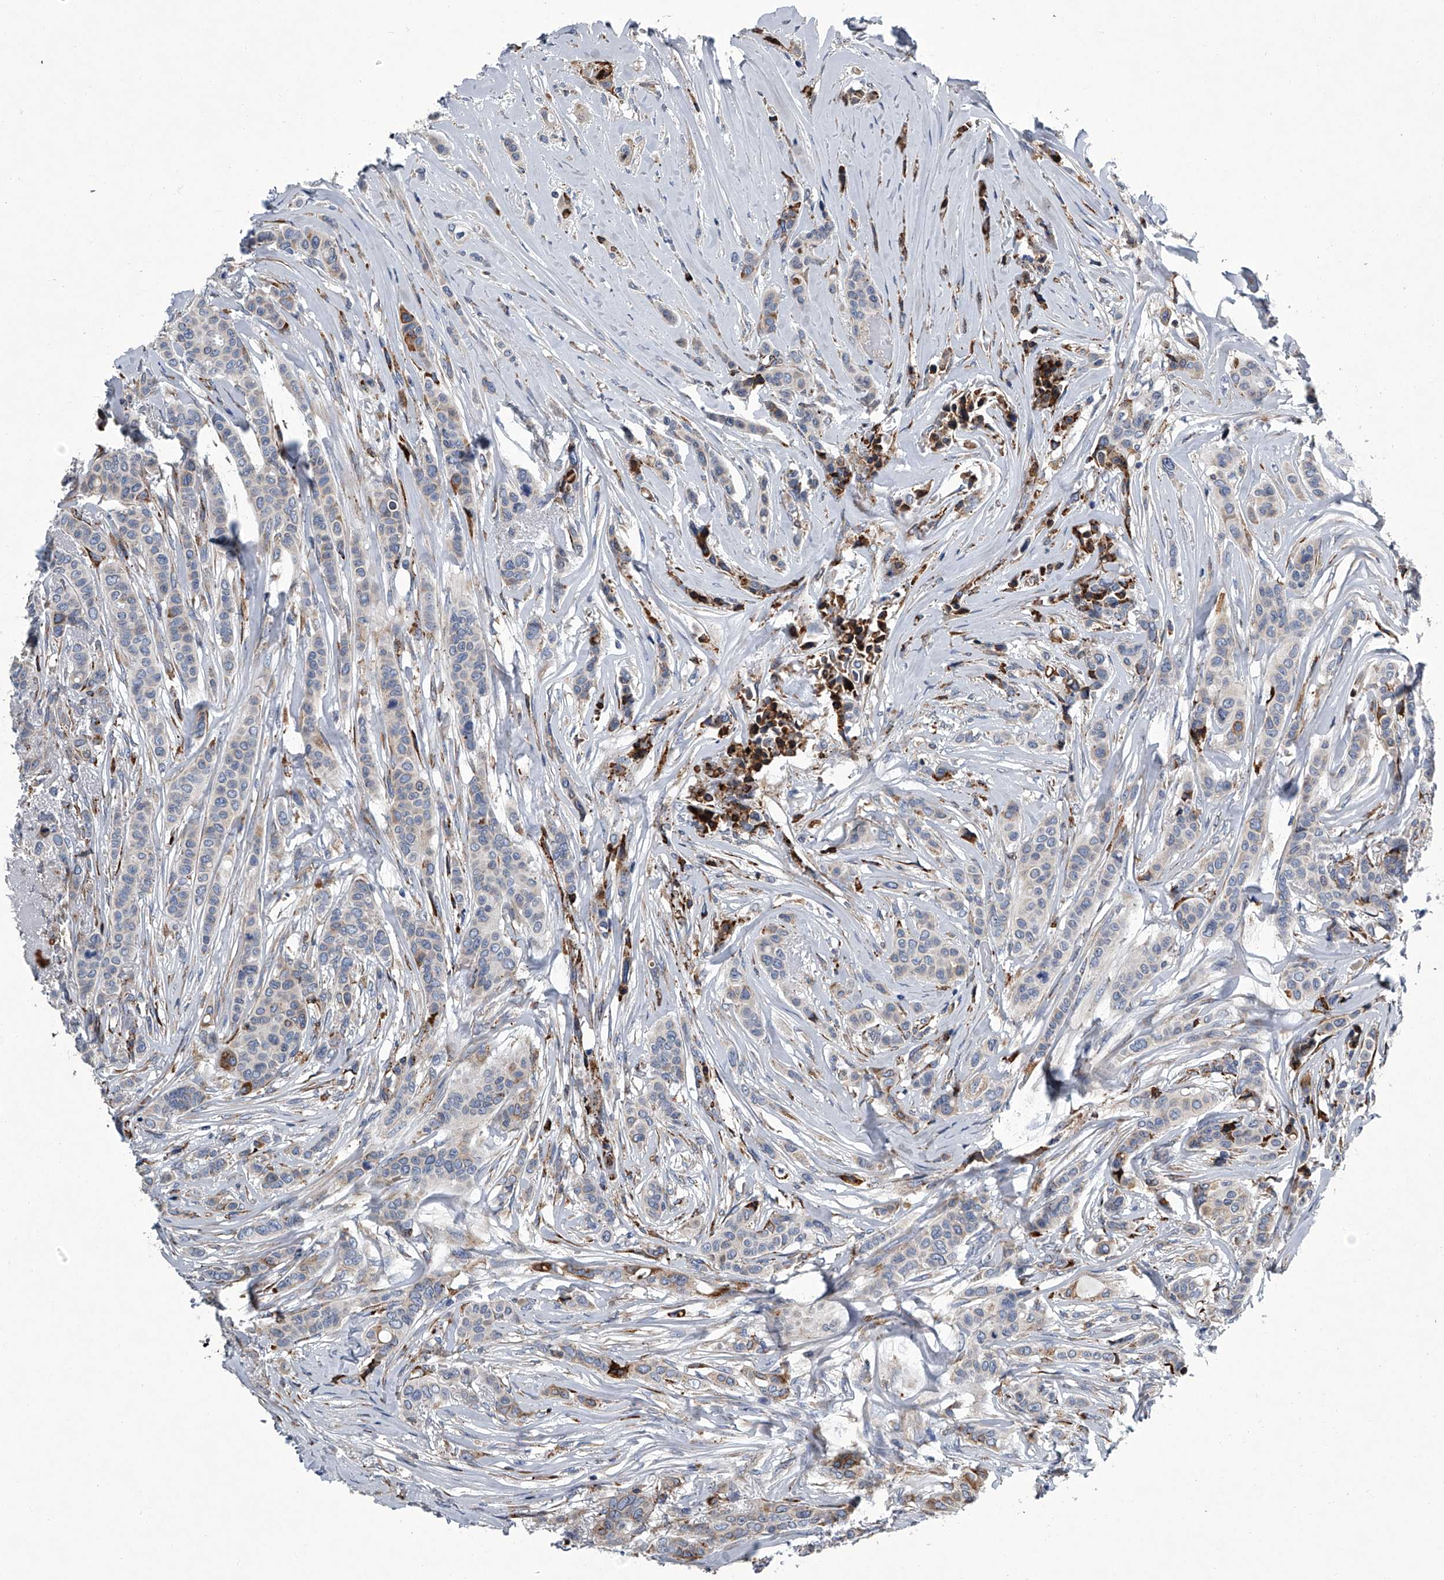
{"staining": {"intensity": "negative", "quantity": "none", "location": "none"}, "tissue": "breast cancer", "cell_type": "Tumor cells", "image_type": "cancer", "snomed": [{"axis": "morphology", "description": "Lobular carcinoma"}, {"axis": "topography", "description": "Breast"}], "caption": "IHC of breast cancer (lobular carcinoma) exhibits no positivity in tumor cells.", "gene": "TMEM63C", "patient": {"sex": "female", "age": 51}}